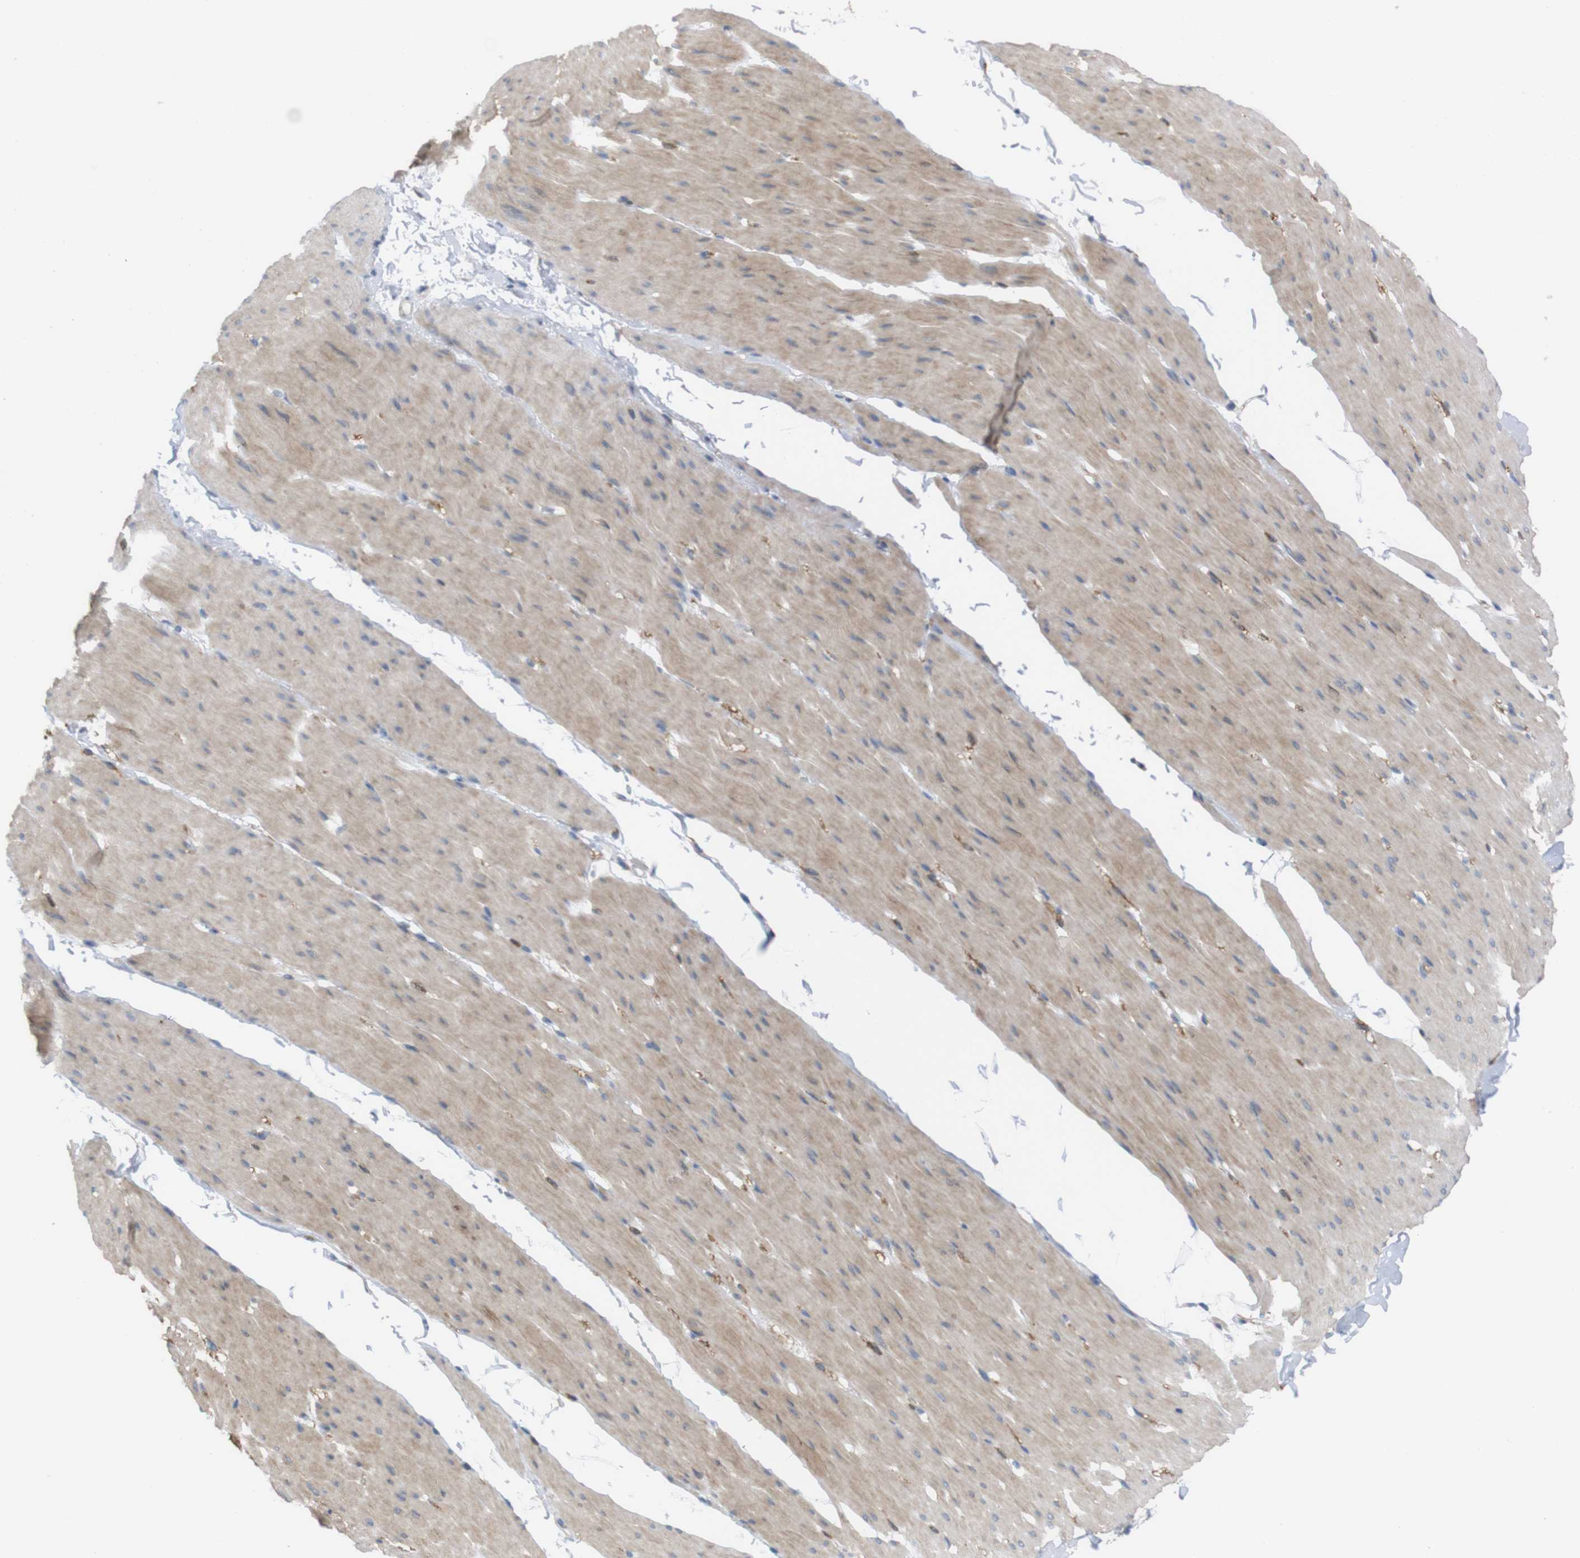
{"staining": {"intensity": "weak", "quantity": "25%-75%", "location": "cytoplasmic/membranous"}, "tissue": "smooth muscle", "cell_type": "Smooth muscle cells", "image_type": "normal", "snomed": [{"axis": "morphology", "description": "Normal tissue, NOS"}, {"axis": "topography", "description": "Smooth muscle"}, {"axis": "topography", "description": "Colon"}], "caption": "An image of smooth muscle stained for a protein displays weak cytoplasmic/membranous brown staining in smooth muscle cells. (DAB IHC, brown staining for protein, blue staining for nuclei).", "gene": "PTPRR", "patient": {"sex": "male", "age": 67}}